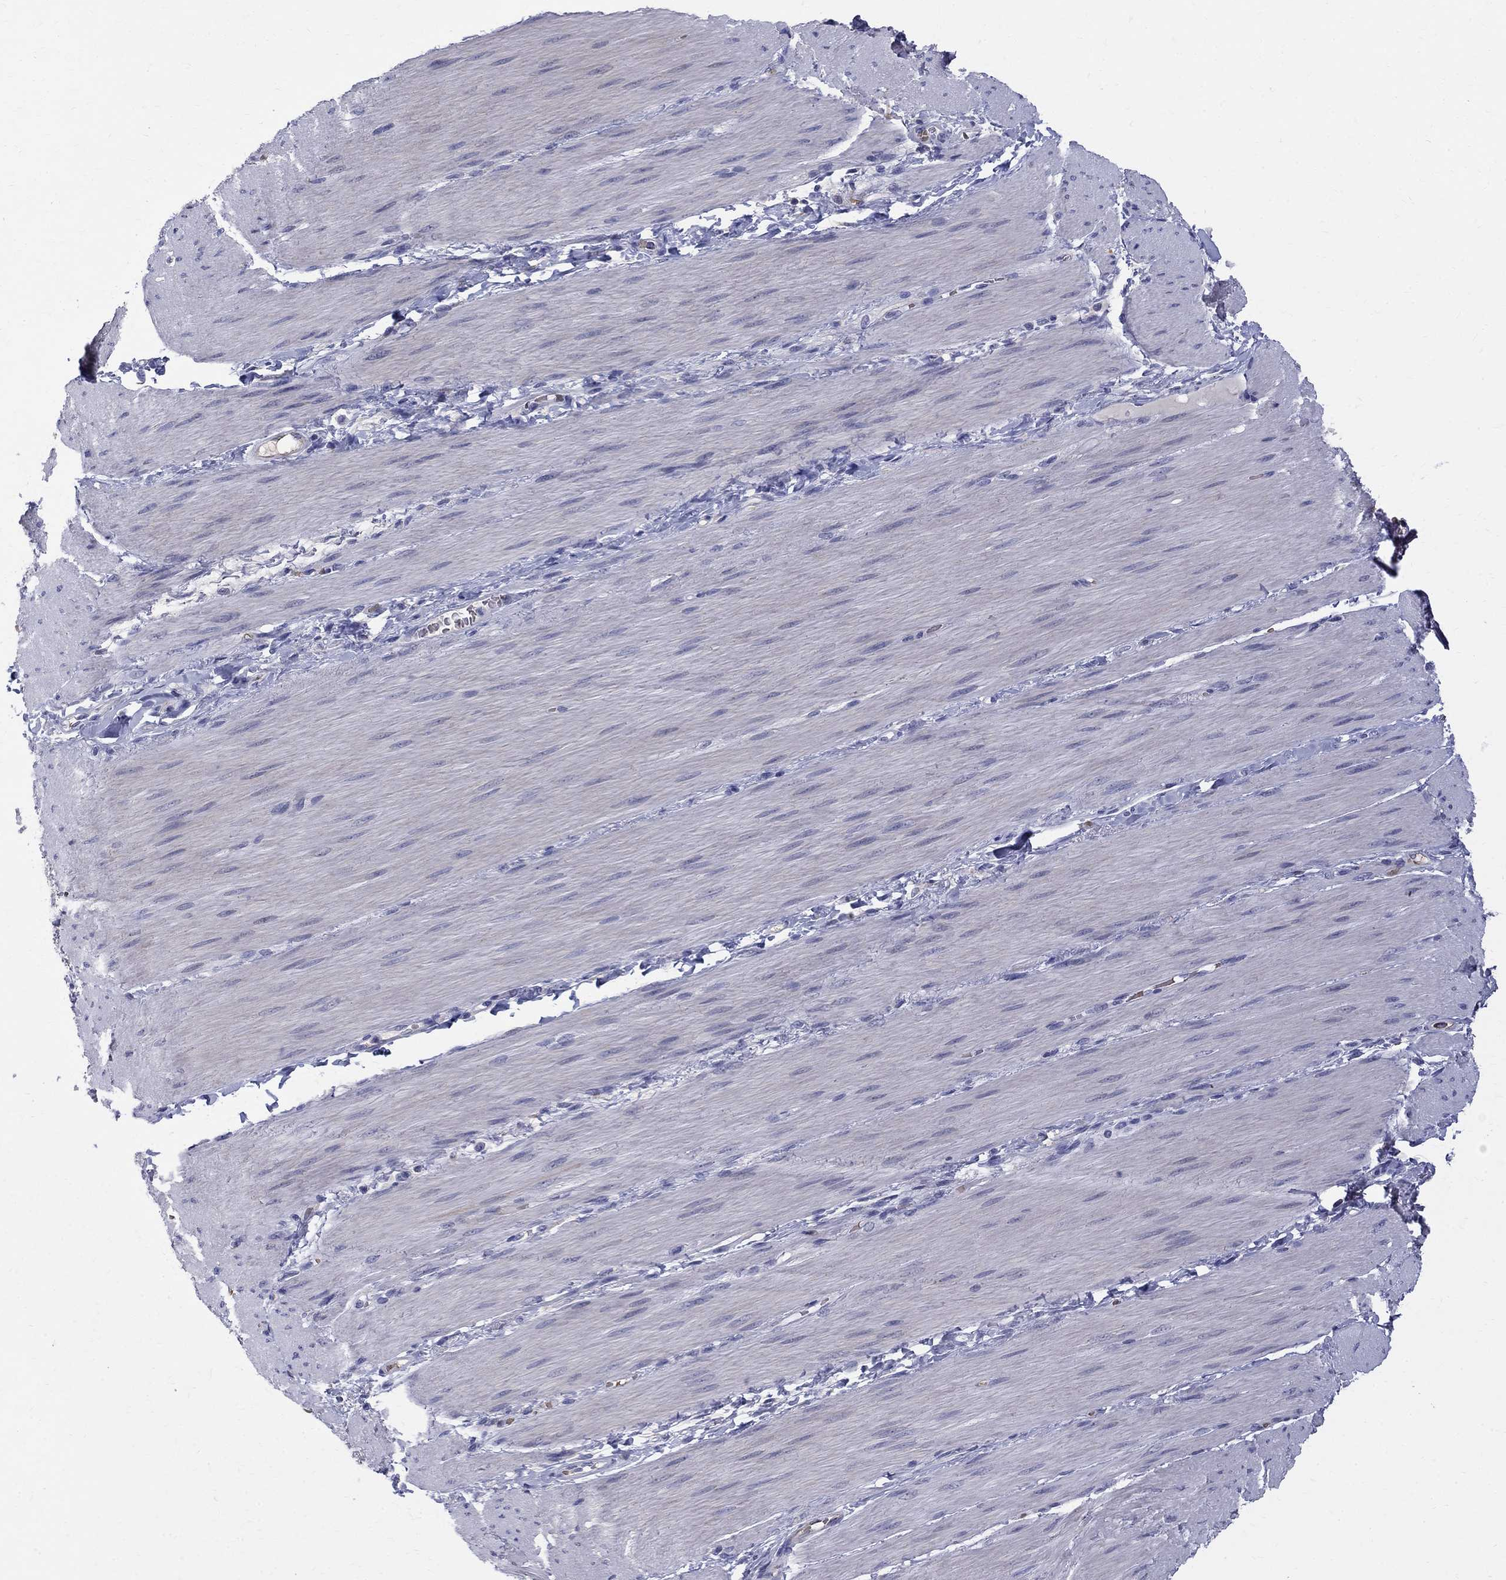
{"staining": {"intensity": "negative", "quantity": "none", "location": "none"}, "tissue": "adipose tissue", "cell_type": "Adipocytes", "image_type": "normal", "snomed": [{"axis": "morphology", "description": "Normal tissue, NOS"}, {"axis": "topography", "description": "Smooth muscle"}, {"axis": "topography", "description": "Duodenum"}, {"axis": "topography", "description": "Peripheral nerve tissue"}], "caption": "Adipocytes are negative for protein expression in normal human adipose tissue.", "gene": "AGER", "patient": {"sex": "female", "age": 61}}